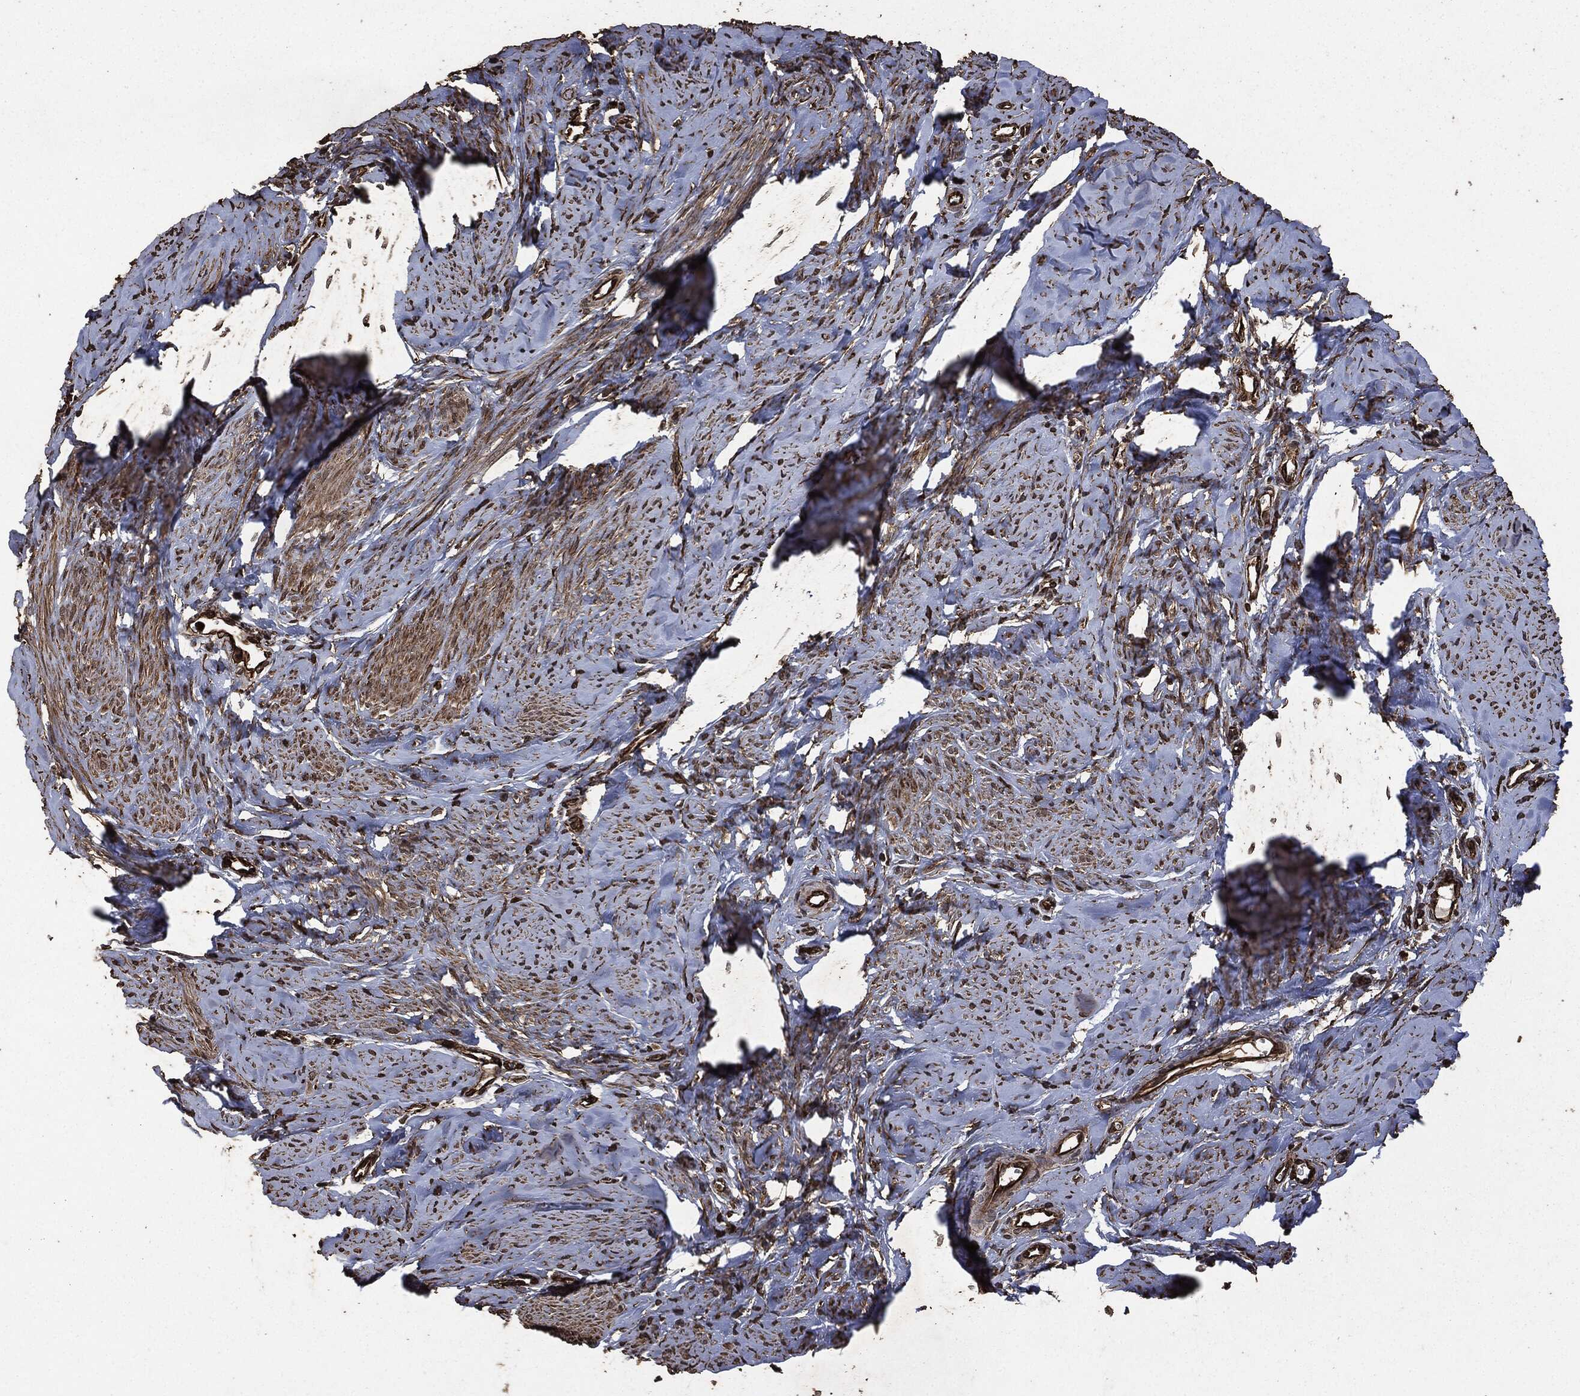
{"staining": {"intensity": "moderate", "quantity": "25%-75%", "location": "cytoplasmic/membranous"}, "tissue": "smooth muscle", "cell_type": "Smooth muscle cells", "image_type": "normal", "snomed": [{"axis": "morphology", "description": "Normal tissue, NOS"}, {"axis": "topography", "description": "Smooth muscle"}], "caption": "This photomicrograph reveals immunohistochemistry (IHC) staining of benign smooth muscle, with medium moderate cytoplasmic/membranous positivity in approximately 25%-75% of smooth muscle cells.", "gene": "HRAS", "patient": {"sex": "female", "age": 48}}